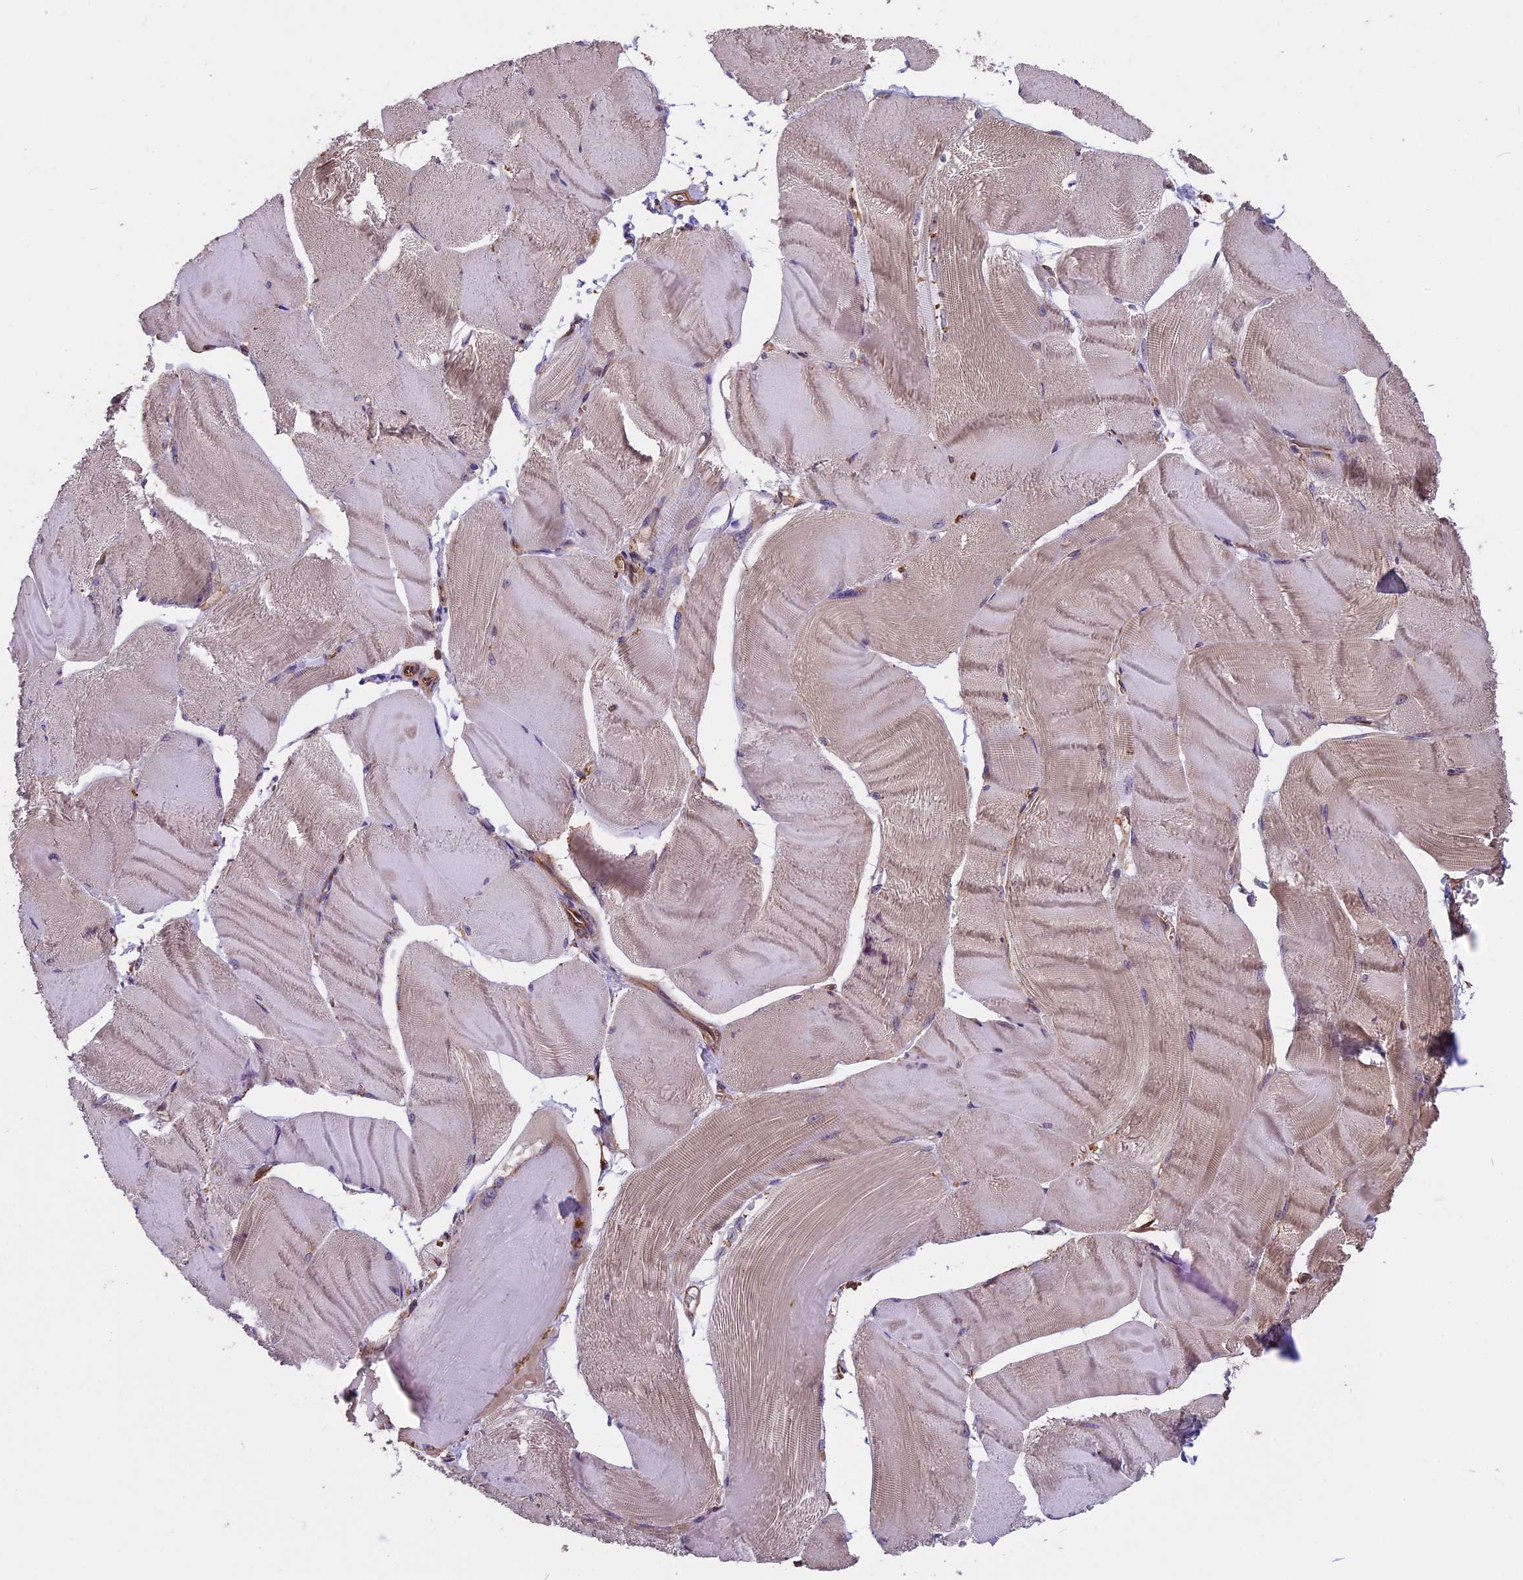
{"staining": {"intensity": "weak", "quantity": "25%-75%", "location": "cytoplasmic/membranous"}, "tissue": "skeletal muscle", "cell_type": "Myocytes", "image_type": "normal", "snomed": [{"axis": "morphology", "description": "Normal tissue, NOS"}, {"axis": "morphology", "description": "Basal cell carcinoma"}, {"axis": "topography", "description": "Skeletal muscle"}], "caption": "IHC photomicrograph of normal skeletal muscle stained for a protein (brown), which exhibits low levels of weak cytoplasmic/membranous staining in approximately 25%-75% of myocytes.", "gene": "CHMP2A", "patient": {"sex": "female", "age": 64}}